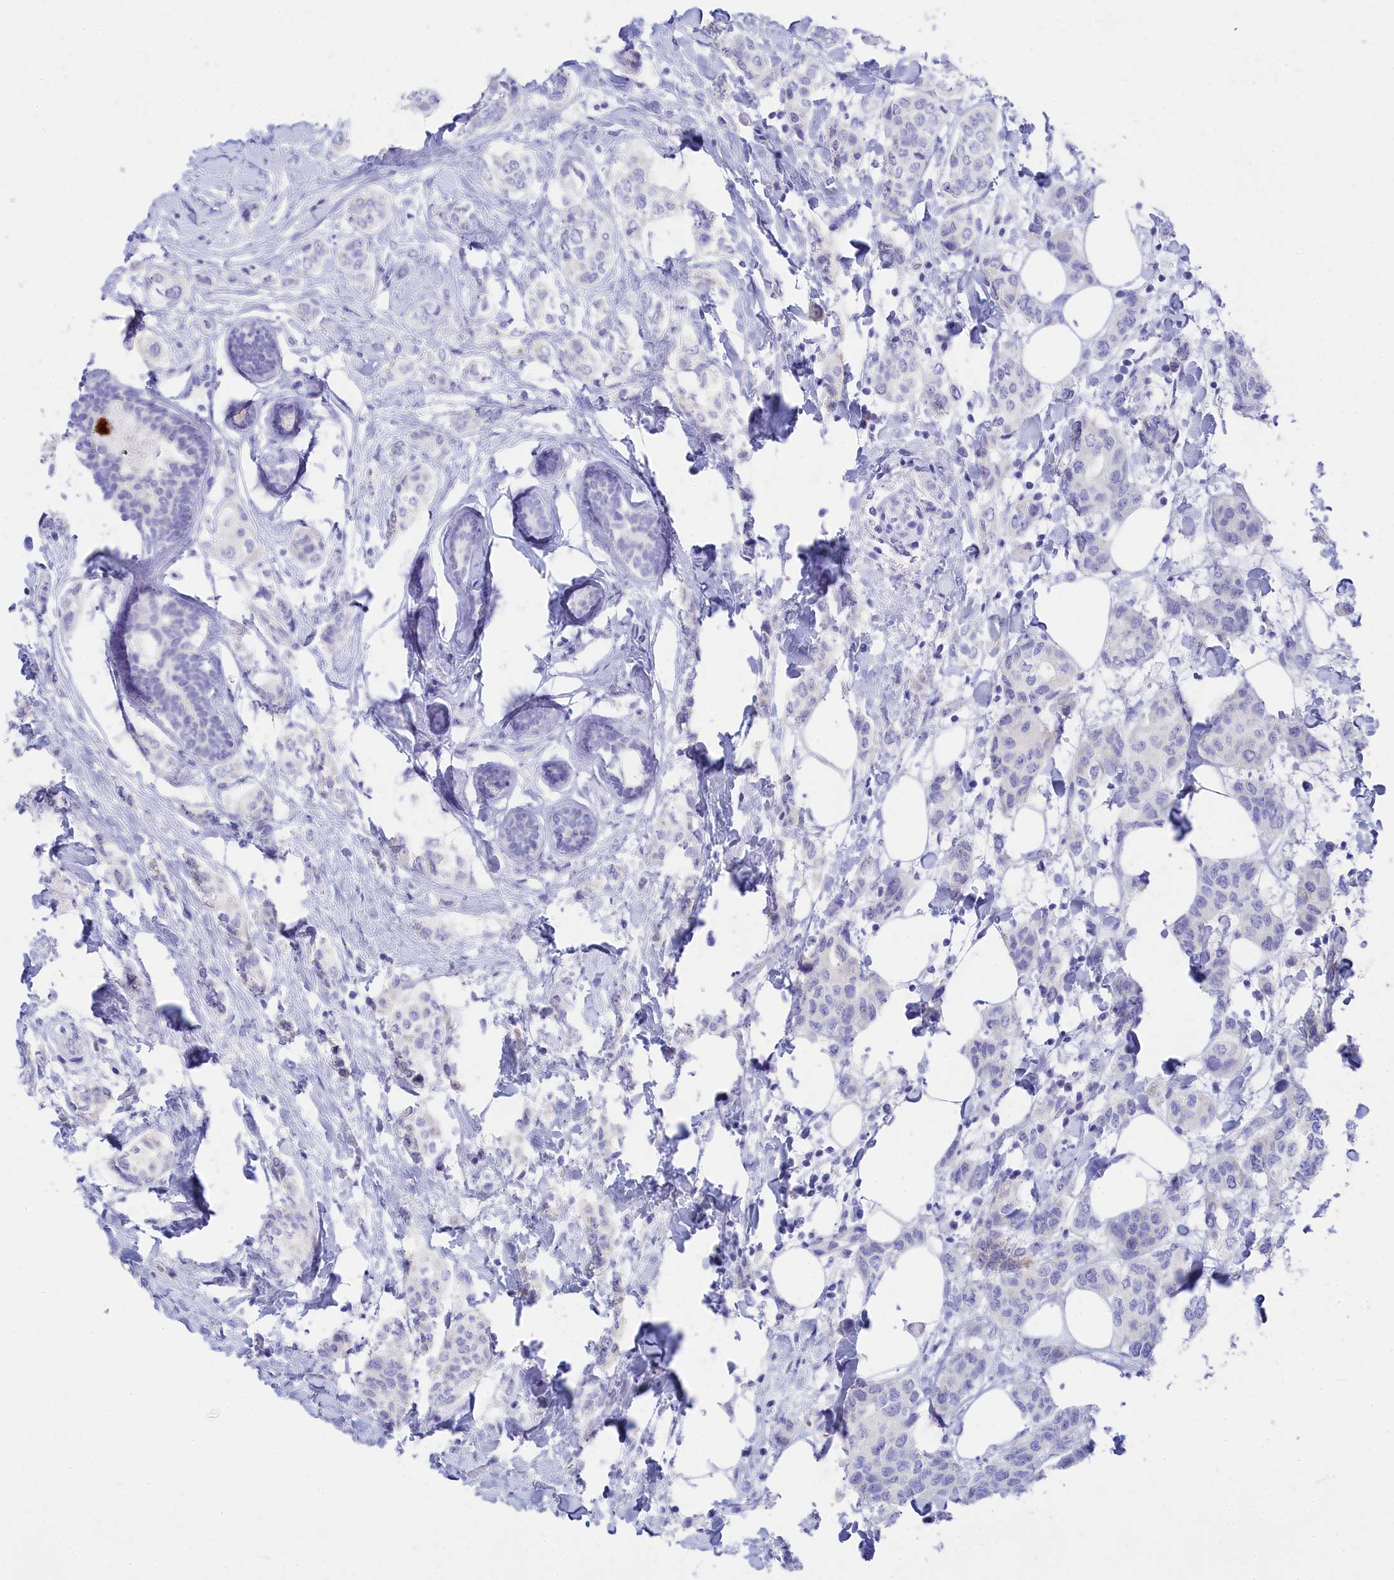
{"staining": {"intensity": "negative", "quantity": "none", "location": "none"}, "tissue": "breast cancer", "cell_type": "Tumor cells", "image_type": "cancer", "snomed": [{"axis": "morphology", "description": "Lobular carcinoma"}, {"axis": "topography", "description": "Breast"}], "caption": "An image of breast cancer stained for a protein shows no brown staining in tumor cells.", "gene": "TRIM10", "patient": {"sex": "female", "age": 51}}